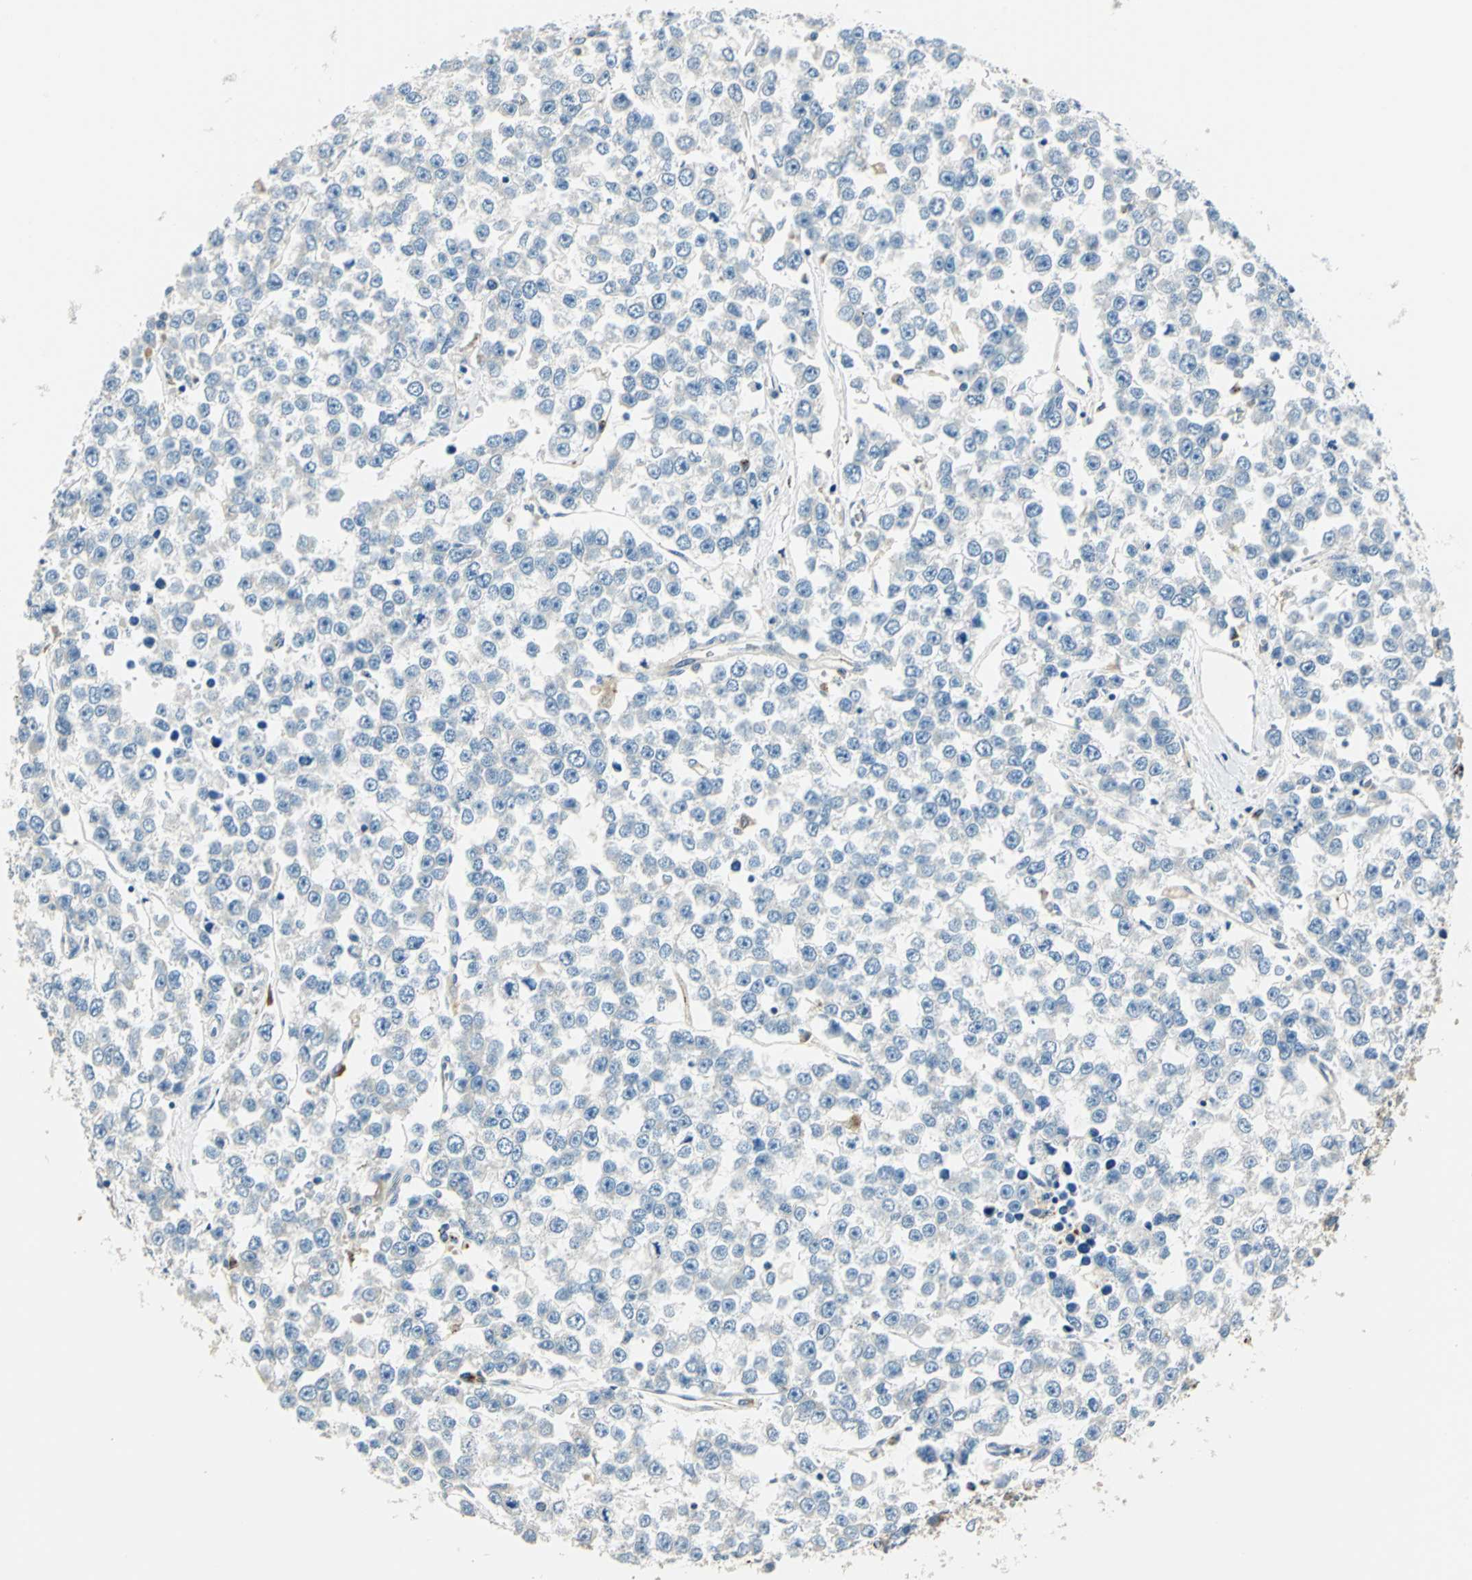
{"staining": {"intensity": "negative", "quantity": "none", "location": "none"}, "tissue": "testis cancer", "cell_type": "Tumor cells", "image_type": "cancer", "snomed": [{"axis": "morphology", "description": "Seminoma, NOS"}, {"axis": "morphology", "description": "Carcinoma, Embryonal, NOS"}, {"axis": "topography", "description": "Testis"}], "caption": "IHC micrograph of neoplastic tissue: testis embryonal carcinoma stained with DAB shows no significant protein positivity in tumor cells.", "gene": "NIT1", "patient": {"sex": "male", "age": 52}}